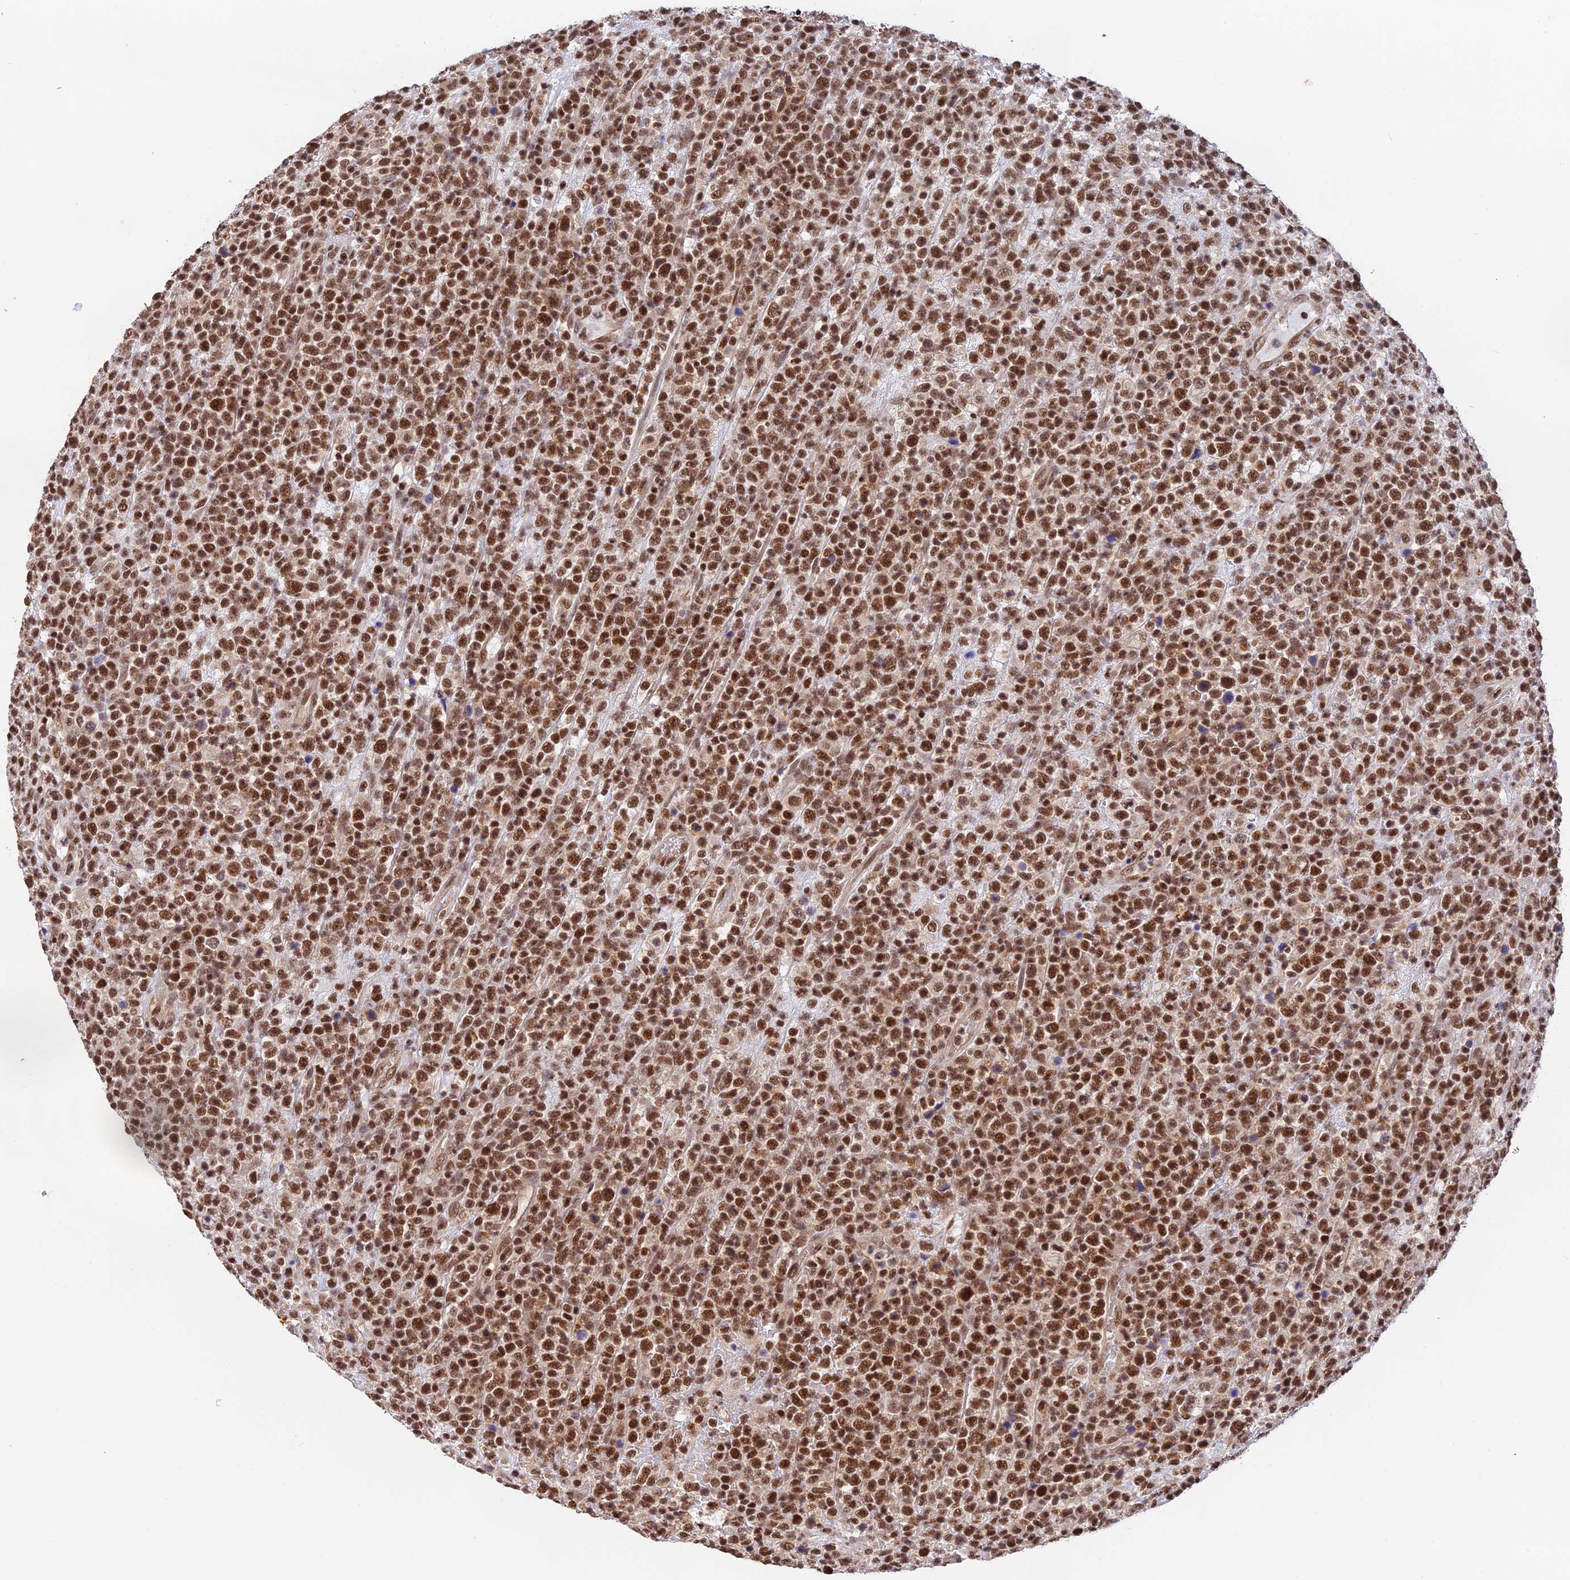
{"staining": {"intensity": "strong", "quantity": ">75%", "location": "nuclear"}, "tissue": "lymphoma", "cell_type": "Tumor cells", "image_type": "cancer", "snomed": [{"axis": "morphology", "description": "Malignant lymphoma, non-Hodgkin's type, High grade"}, {"axis": "topography", "description": "Colon"}], "caption": "The histopathology image reveals staining of malignant lymphoma, non-Hodgkin's type (high-grade), revealing strong nuclear protein positivity (brown color) within tumor cells. Nuclei are stained in blue.", "gene": "THAP11", "patient": {"sex": "female", "age": 53}}